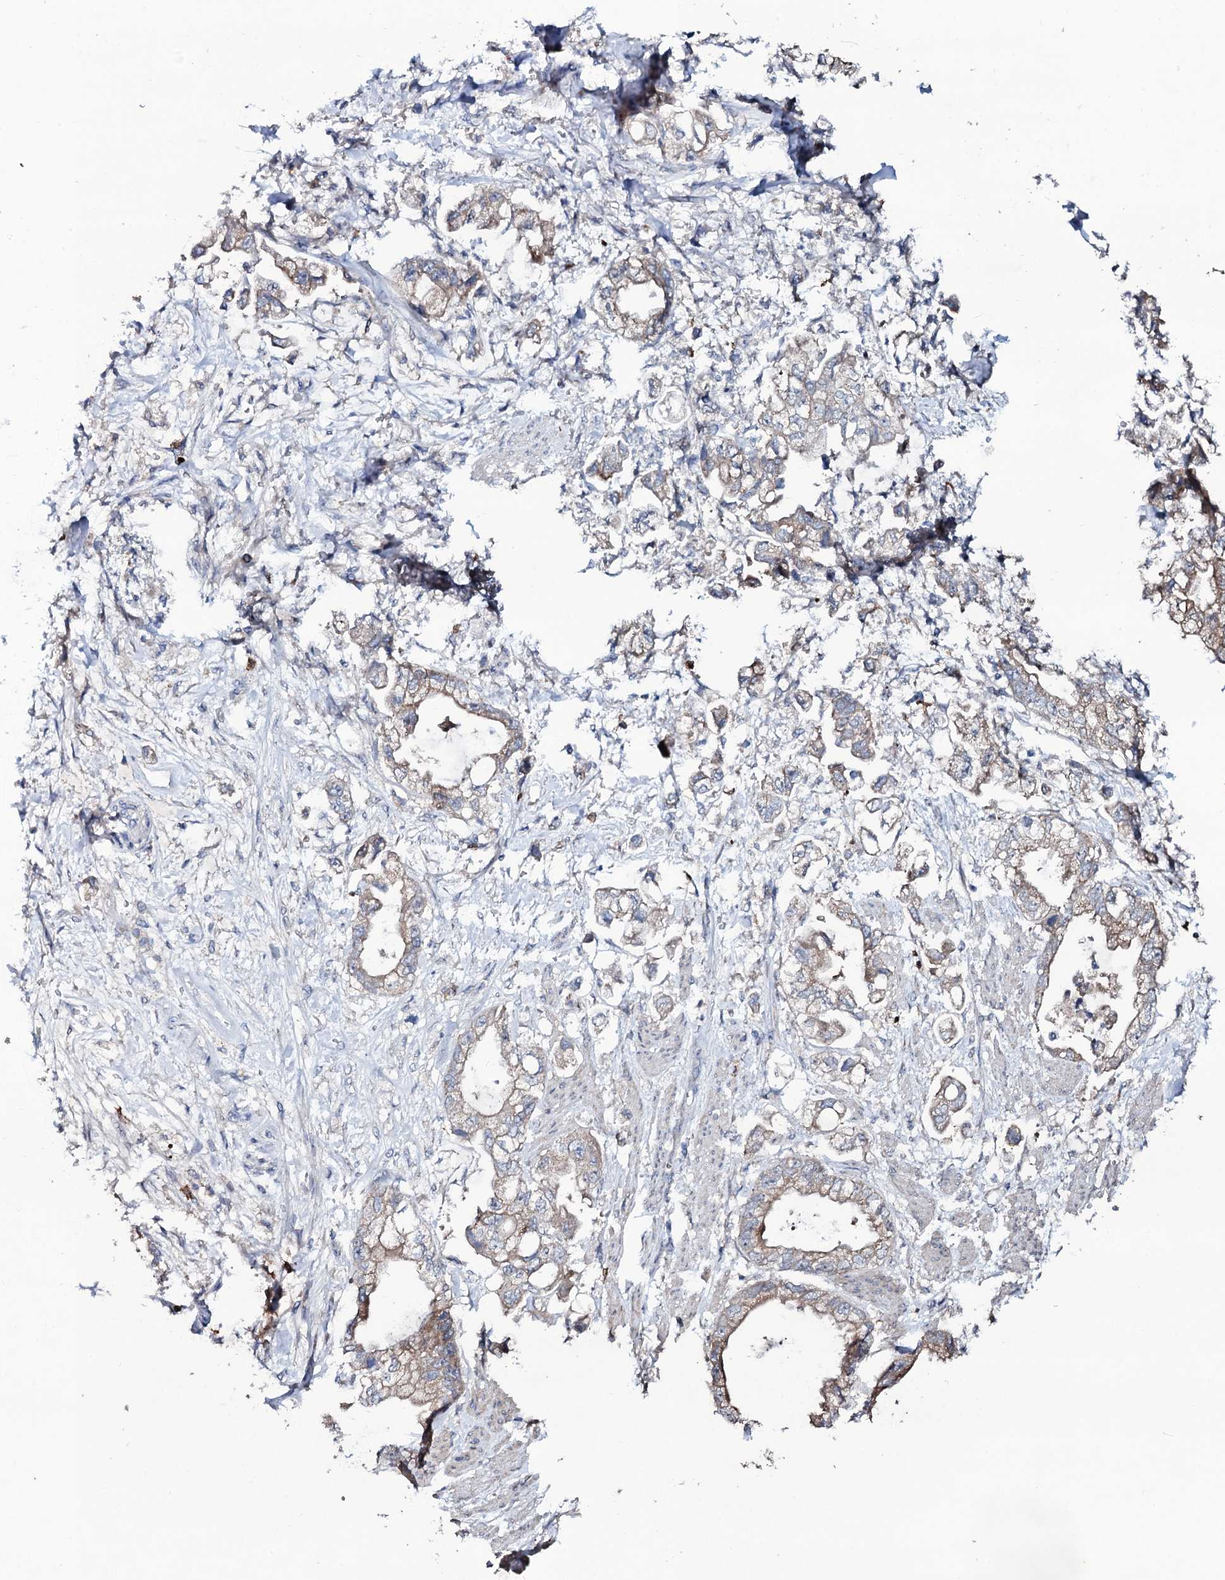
{"staining": {"intensity": "weak", "quantity": "<25%", "location": "cytoplasmic/membranous"}, "tissue": "stomach cancer", "cell_type": "Tumor cells", "image_type": "cancer", "snomed": [{"axis": "morphology", "description": "Adenocarcinoma, NOS"}, {"axis": "topography", "description": "Stomach"}], "caption": "High magnification brightfield microscopy of stomach adenocarcinoma stained with DAB (brown) and counterstained with hematoxylin (blue): tumor cells show no significant positivity. Nuclei are stained in blue.", "gene": "COG6", "patient": {"sex": "male", "age": 62}}